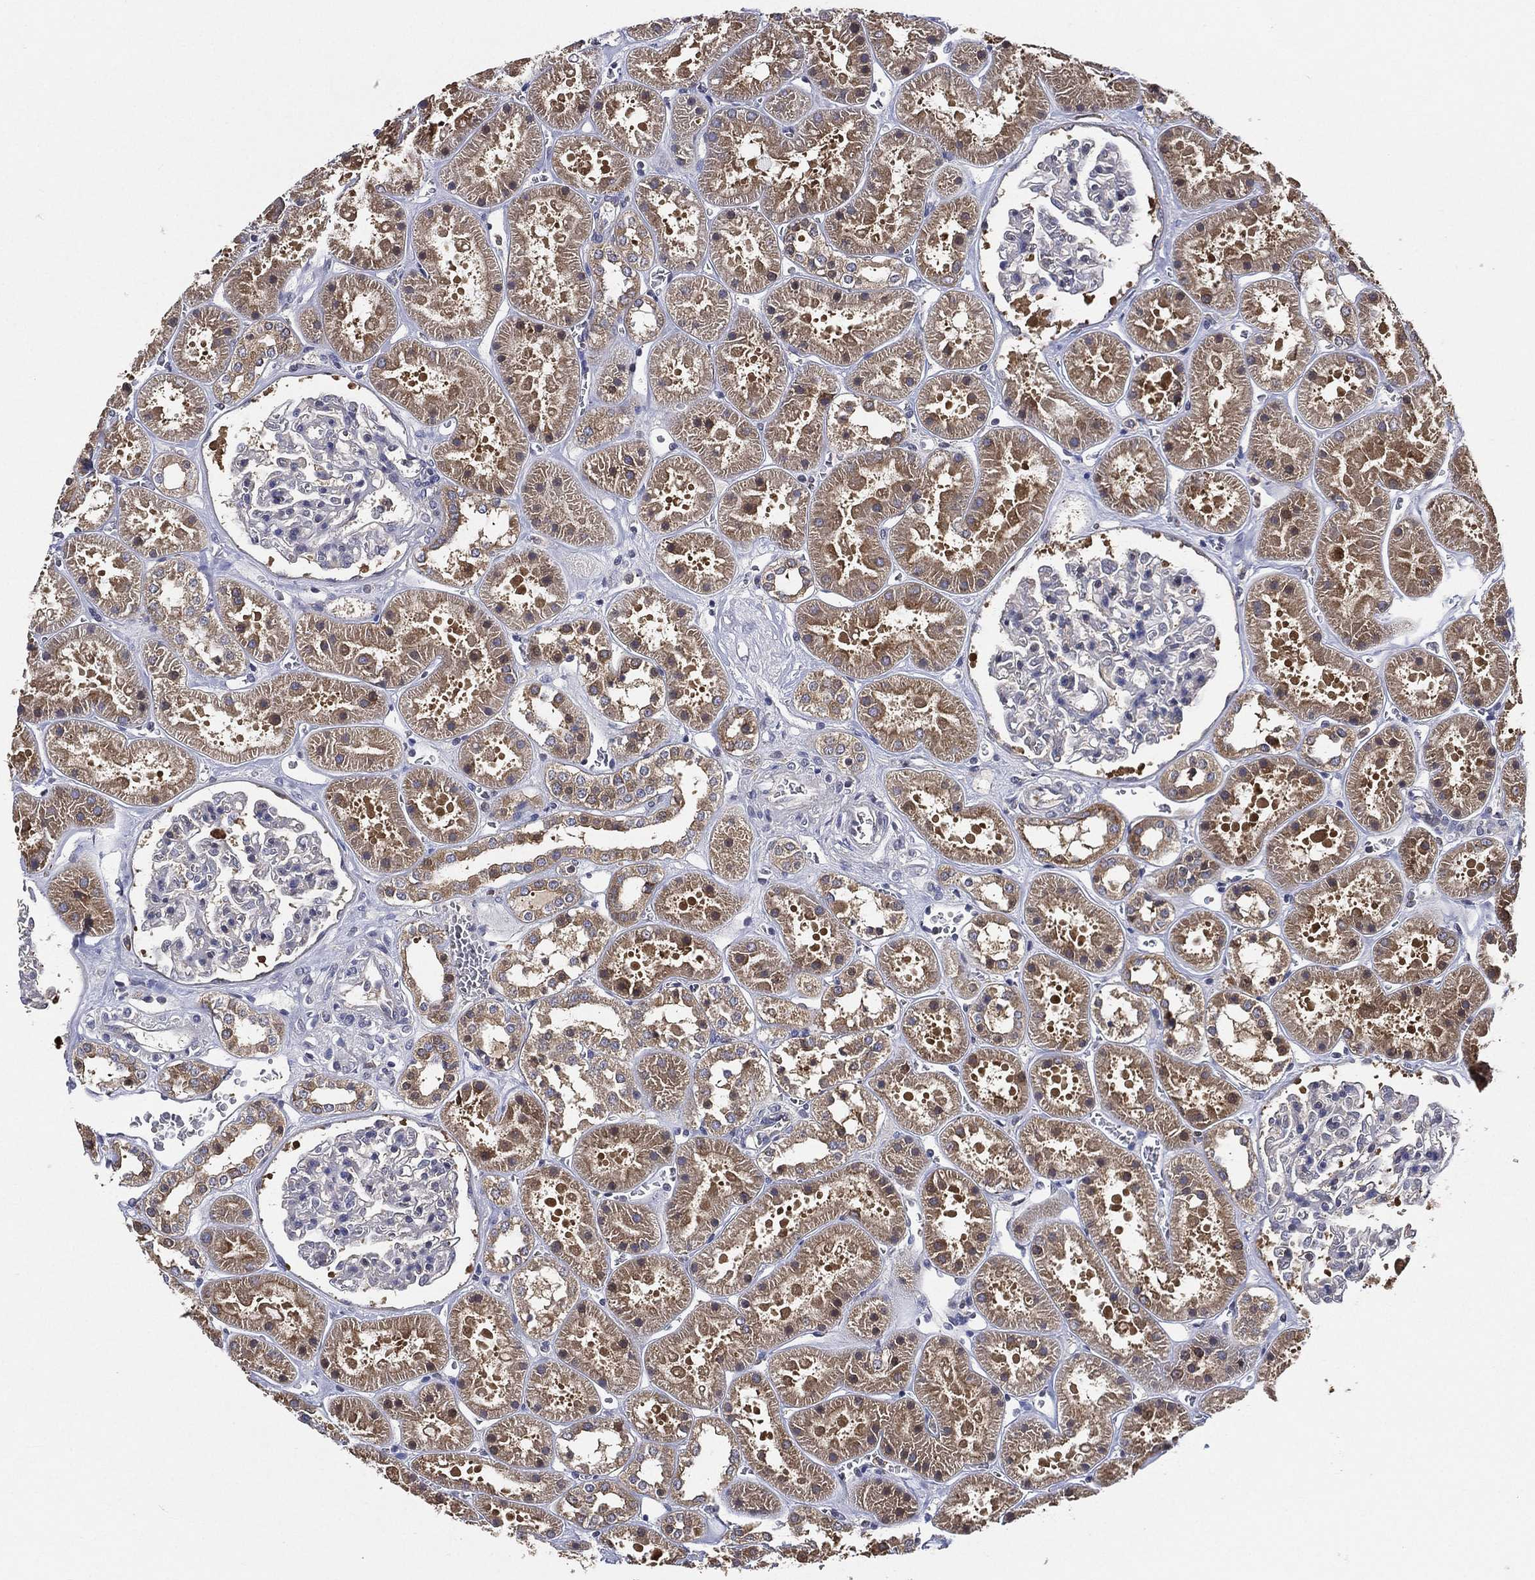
{"staining": {"intensity": "negative", "quantity": "none", "location": "none"}, "tissue": "kidney", "cell_type": "Cells in glomeruli", "image_type": "normal", "snomed": [{"axis": "morphology", "description": "Normal tissue, NOS"}, {"axis": "topography", "description": "Kidney"}], "caption": "An IHC micrograph of unremarkable kidney is shown. There is no staining in cells in glomeruli of kidney.", "gene": "SMPD3", "patient": {"sex": "female", "age": 41}}